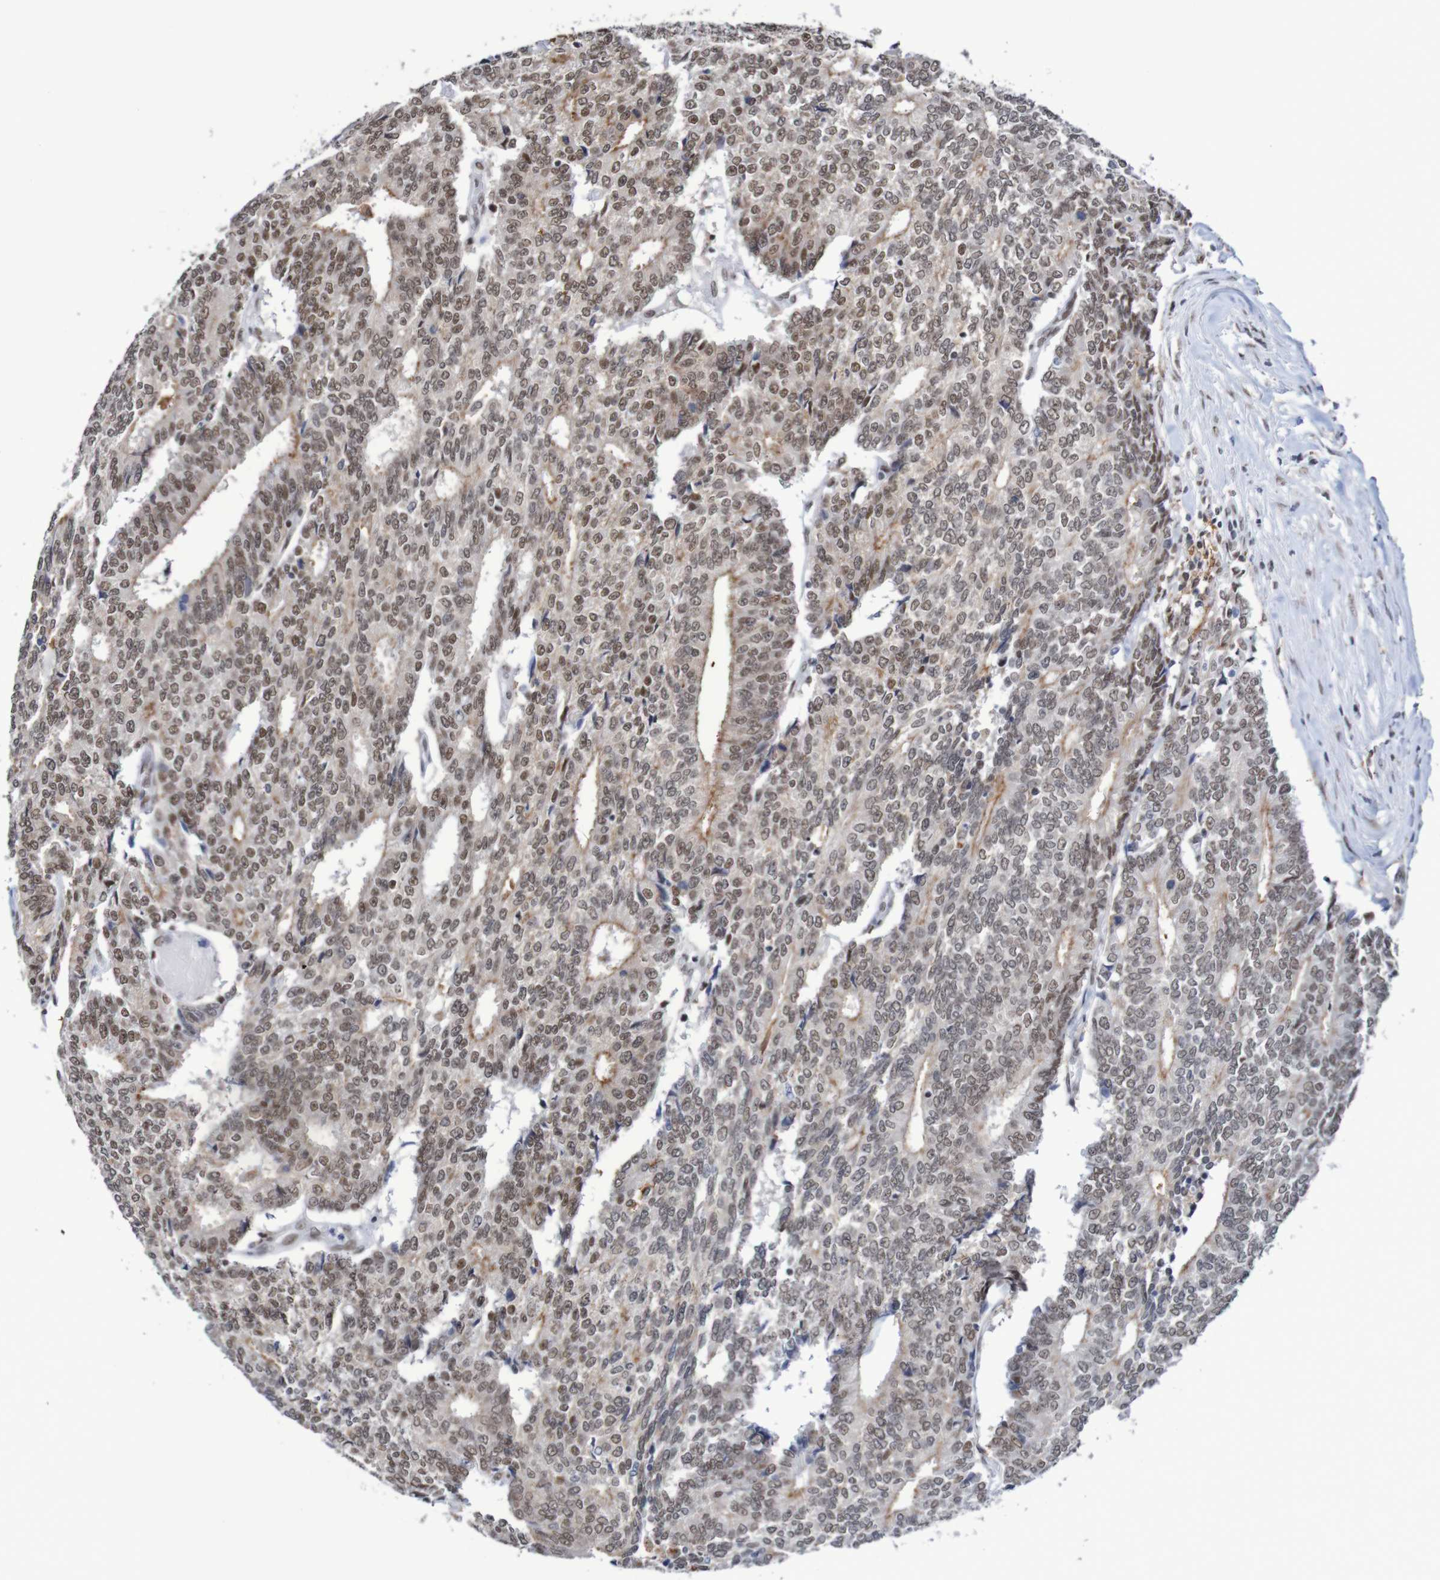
{"staining": {"intensity": "moderate", "quantity": ">75%", "location": "nuclear"}, "tissue": "prostate cancer", "cell_type": "Tumor cells", "image_type": "cancer", "snomed": [{"axis": "morphology", "description": "Normal tissue, NOS"}, {"axis": "morphology", "description": "Adenocarcinoma, High grade"}, {"axis": "topography", "description": "Prostate"}, {"axis": "topography", "description": "Seminal veicle"}], "caption": "Brown immunohistochemical staining in prostate cancer (adenocarcinoma (high-grade)) reveals moderate nuclear staining in approximately >75% of tumor cells.", "gene": "MRTFB", "patient": {"sex": "male", "age": 55}}